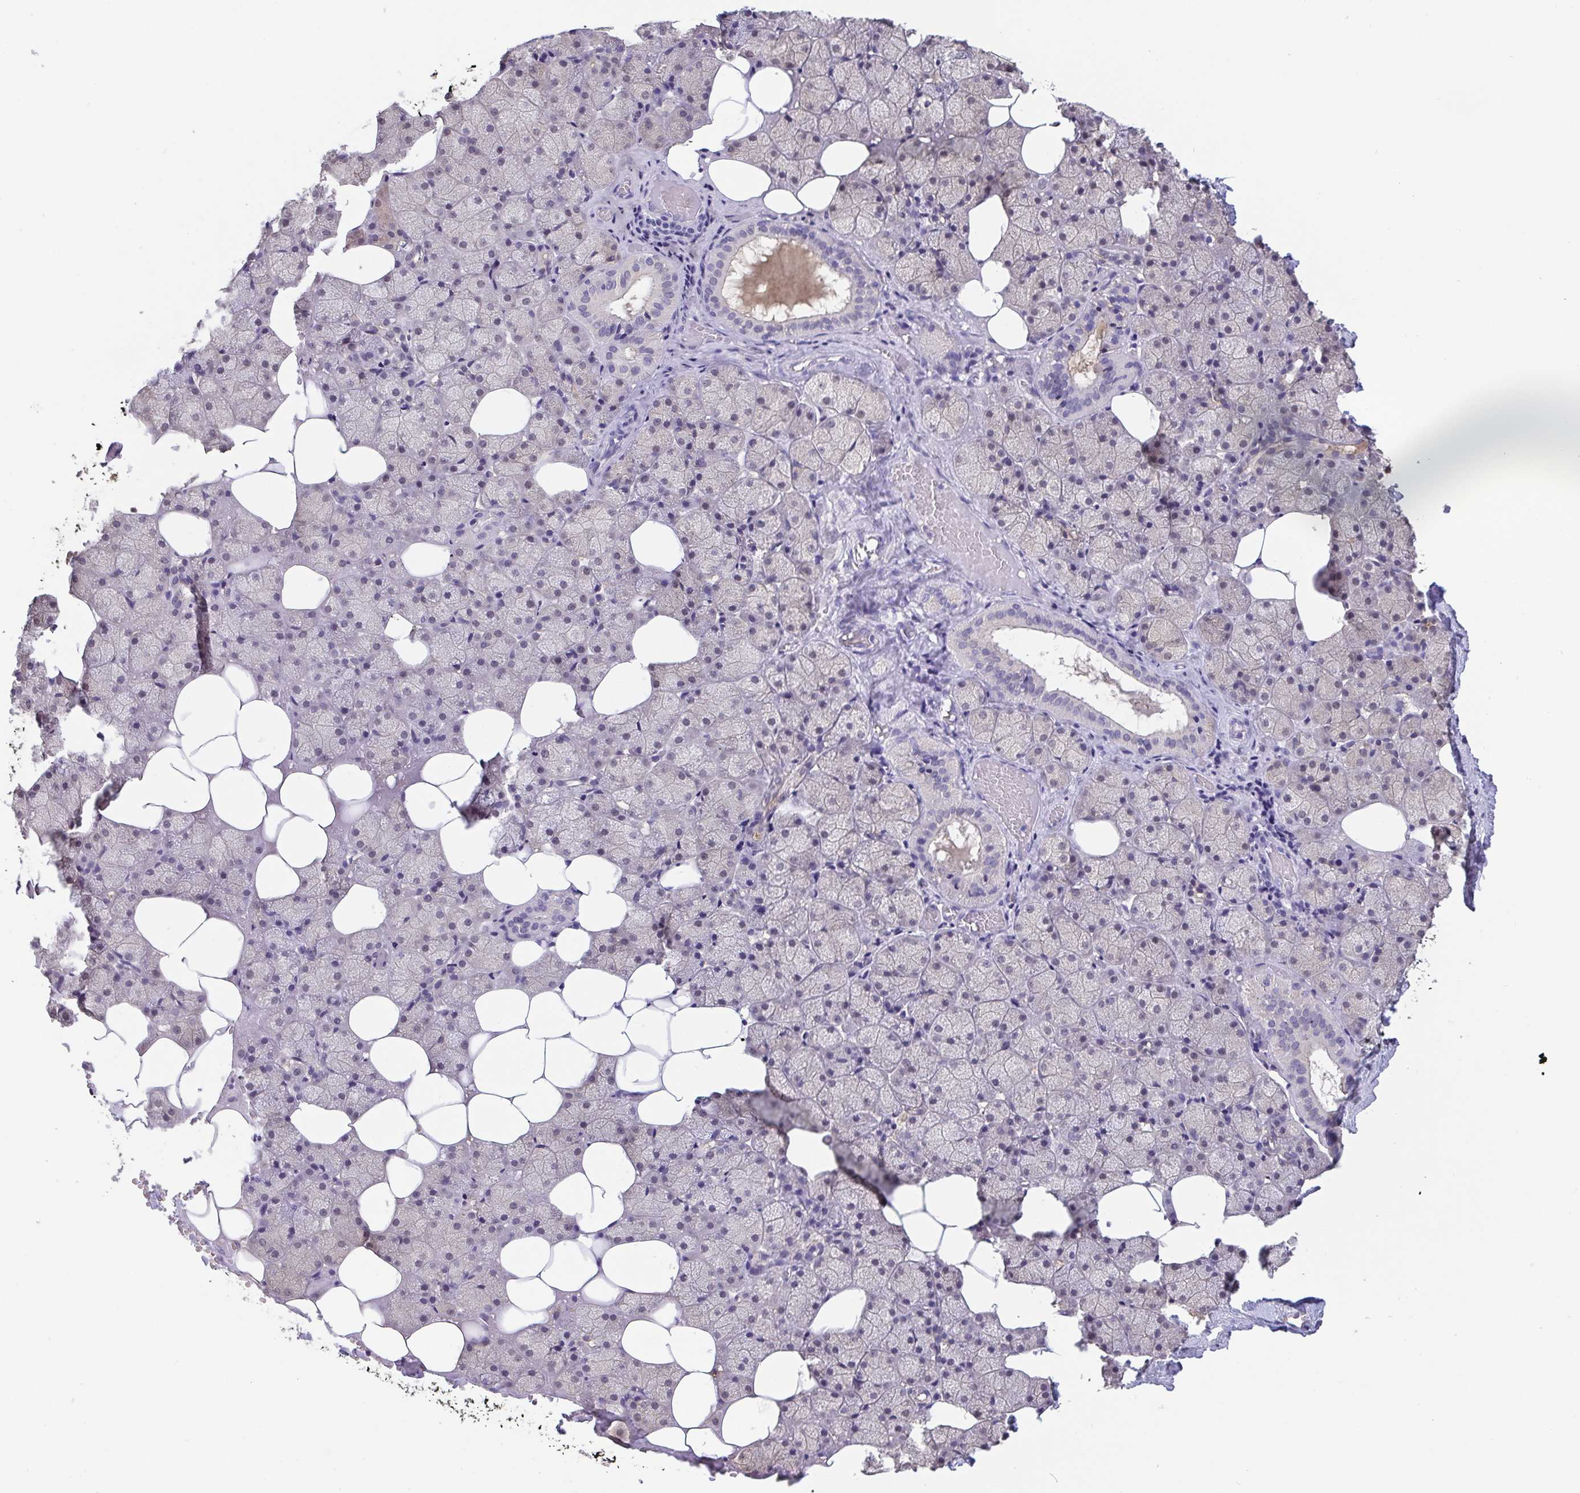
{"staining": {"intensity": "weak", "quantity": "<25%", "location": "nuclear"}, "tissue": "salivary gland", "cell_type": "Glandular cells", "image_type": "normal", "snomed": [{"axis": "morphology", "description": "Normal tissue, NOS"}, {"axis": "topography", "description": "Salivary gland"}], "caption": "Protein analysis of unremarkable salivary gland exhibits no significant positivity in glandular cells. (Brightfield microscopy of DAB (3,3'-diaminobenzidine) immunohistochemistry (IHC) at high magnification).", "gene": "IDH1", "patient": {"sex": "male", "age": 38}}